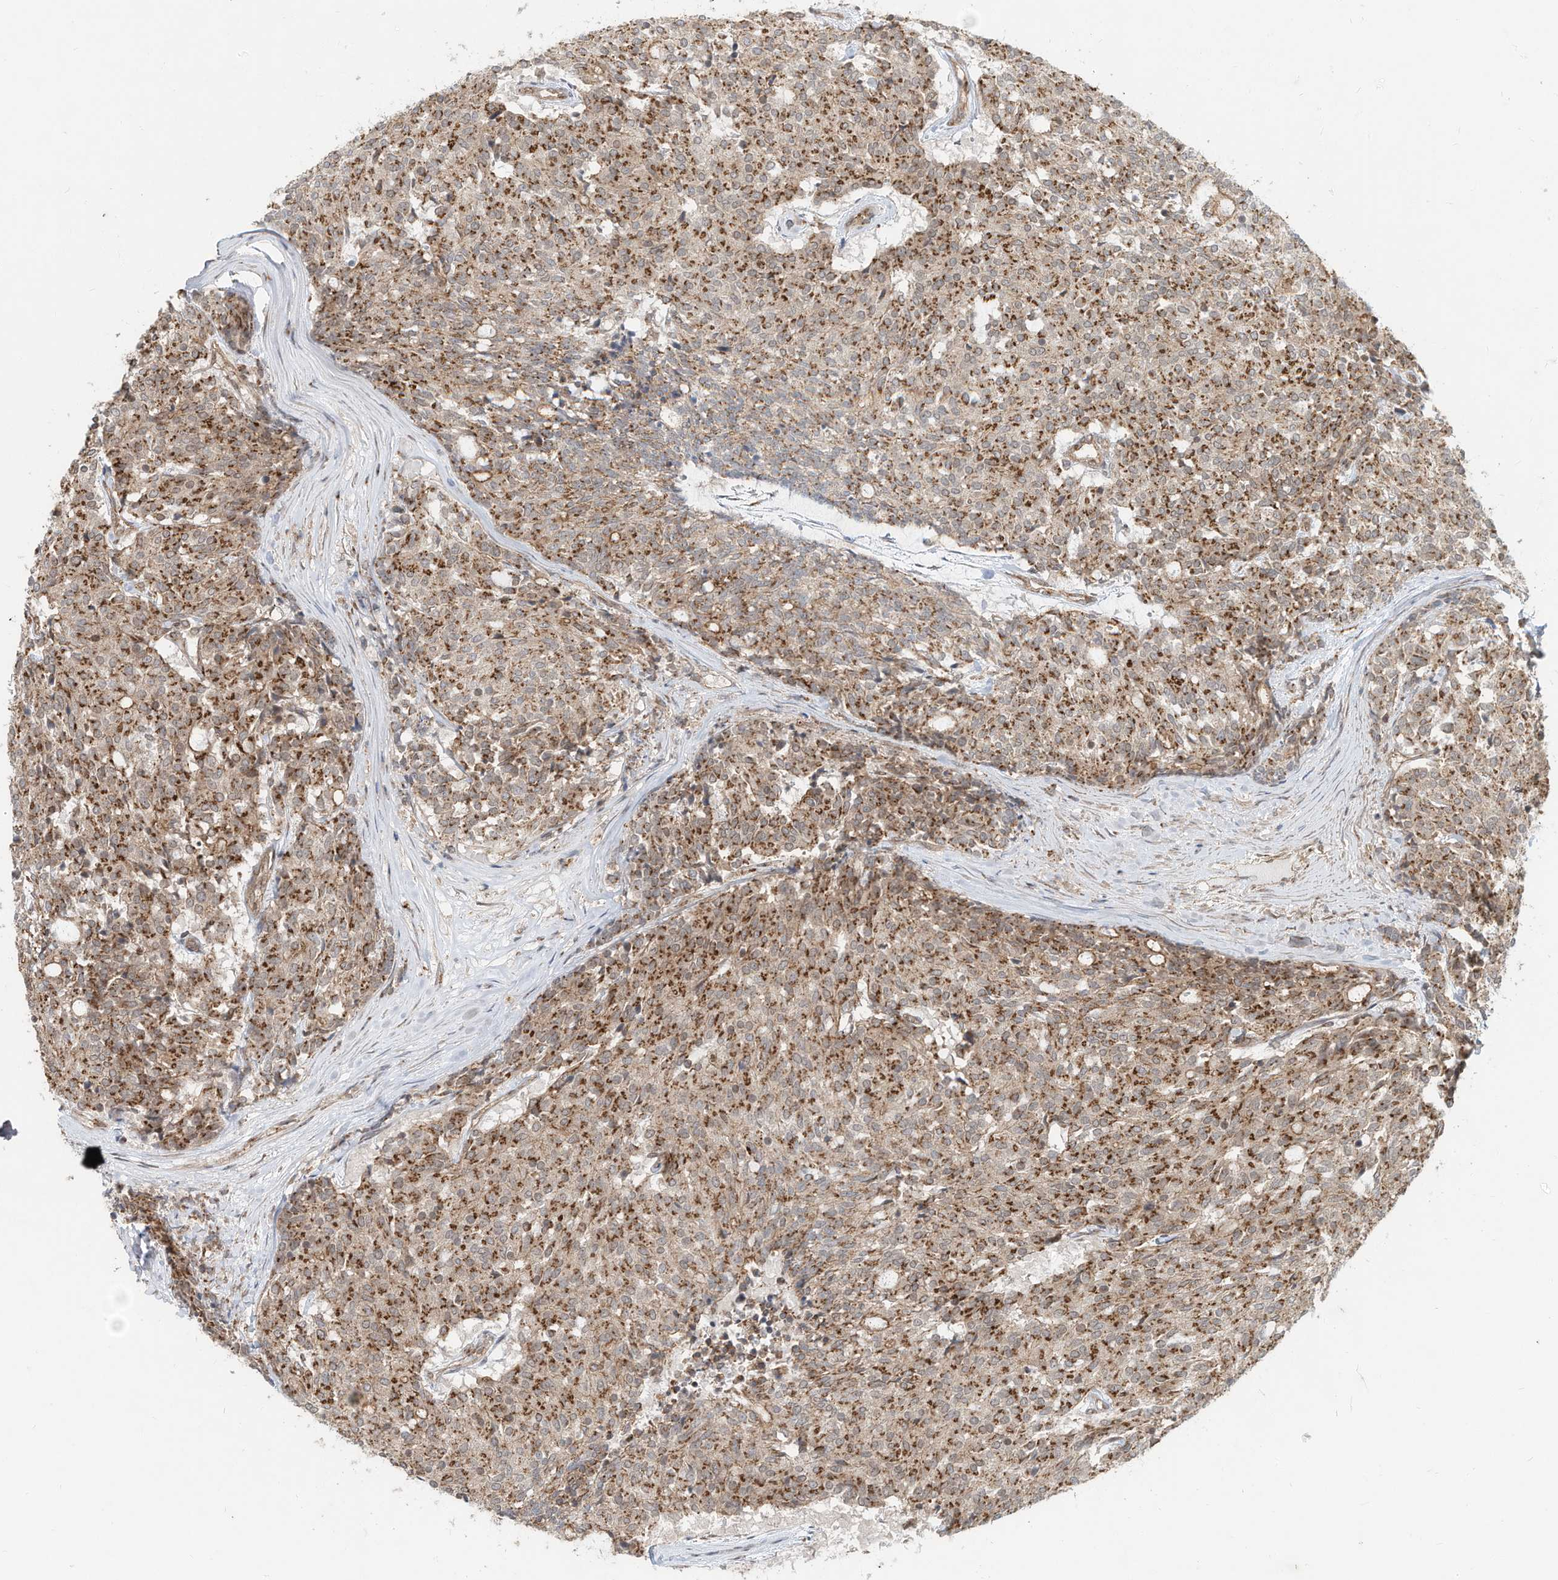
{"staining": {"intensity": "moderate", "quantity": ">75%", "location": "cytoplasmic/membranous"}, "tissue": "carcinoid", "cell_type": "Tumor cells", "image_type": "cancer", "snomed": [{"axis": "morphology", "description": "Carcinoid, malignant, NOS"}, {"axis": "topography", "description": "Pancreas"}], "caption": "Moderate cytoplasmic/membranous staining is identified in approximately >75% of tumor cells in carcinoid.", "gene": "CUX1", "patient": {"sex": "female", "age": 54}}